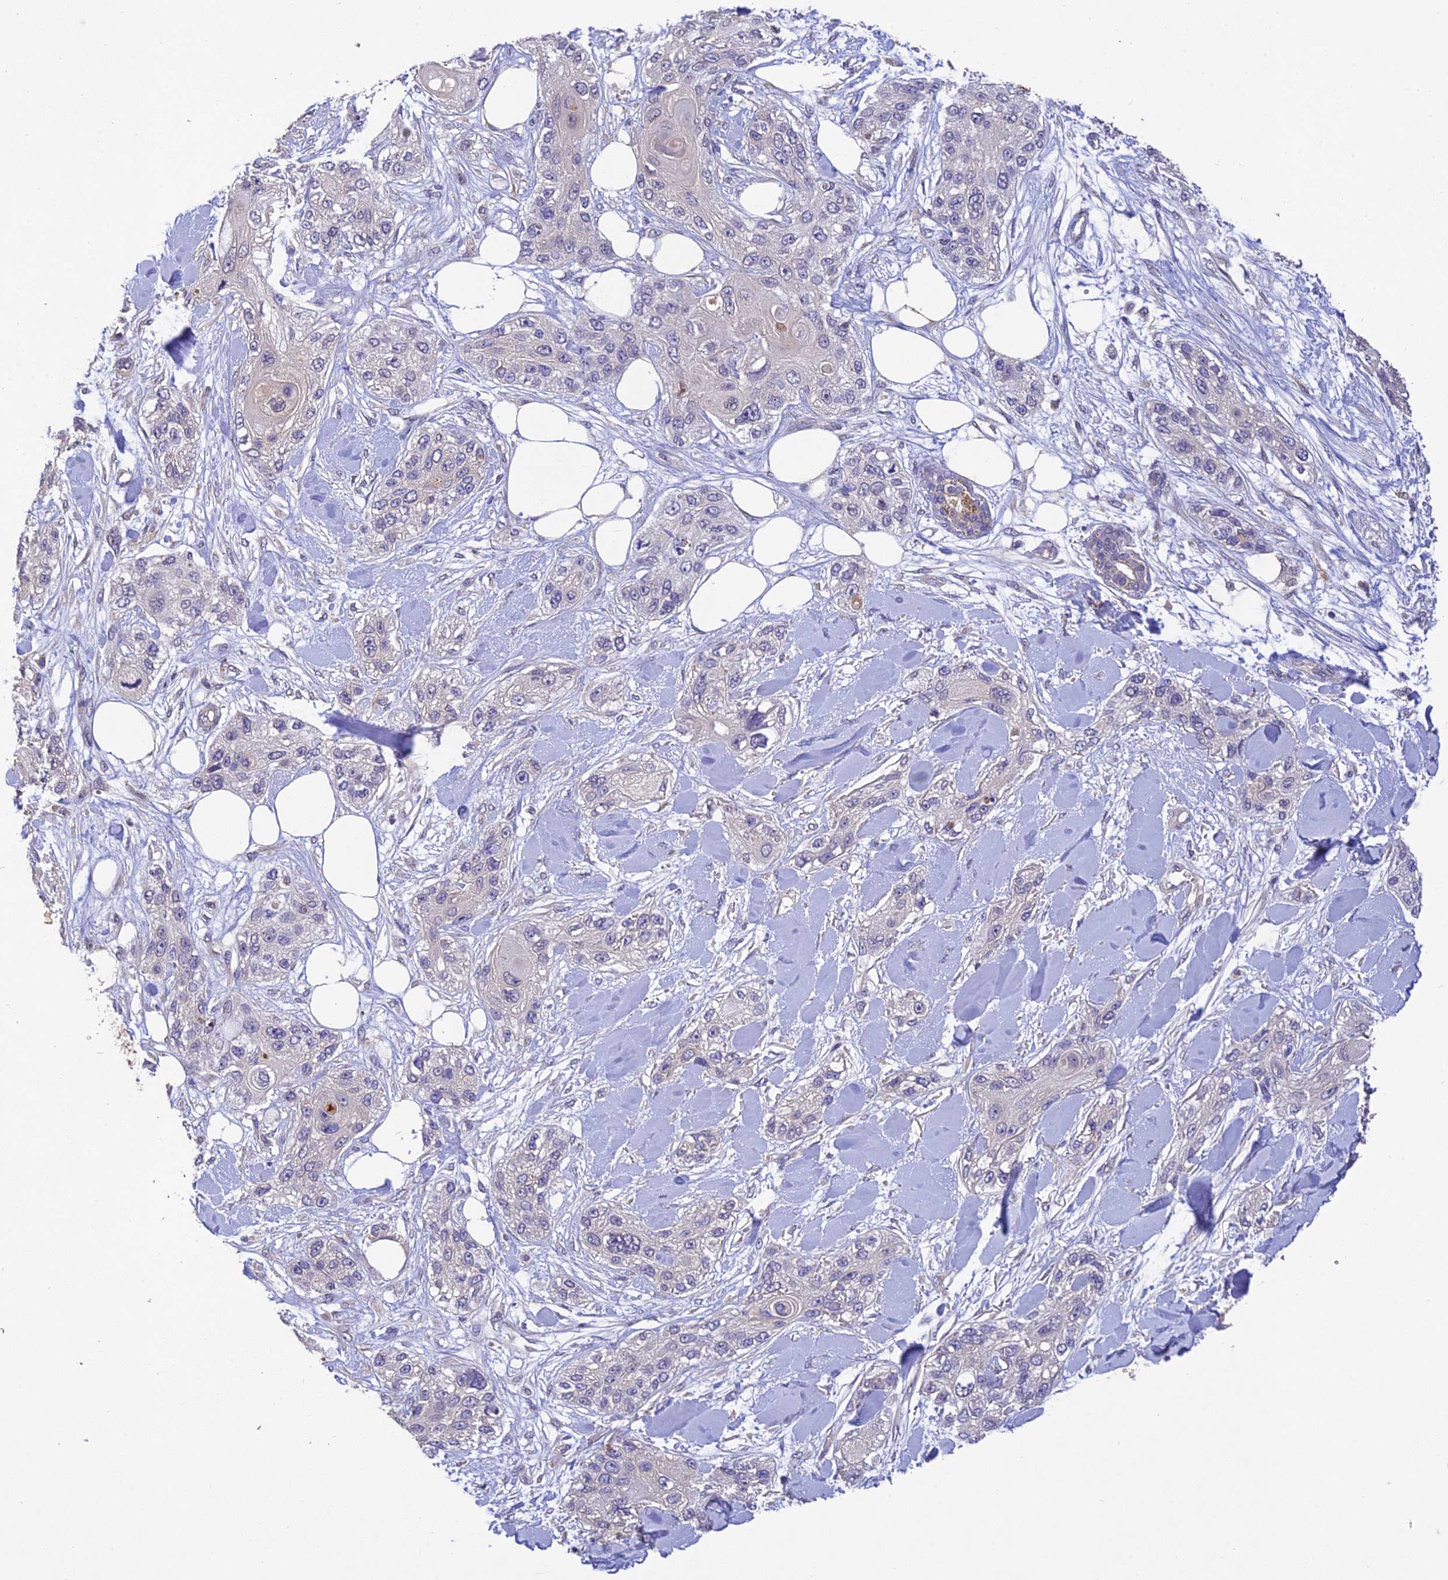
{"staining": {"intensity": "negative", "quantity": "none", "location": "none"}, "tissue": "skin cancer", "cell_type": "Tumor cells", "image_type": "cancer", "snomed": [{"axis": "morphology", "description": "Normal tissue, NOS"}, {"axis": "morphology", "description": "Squamous cell carcinoma, NOS"}, {"axis": "topography", "description": "Skin"}], "caption": "Immunohistochemistry of squamous cell carcinoma (skin) reveals no staining in tumor cells.", "gene": "DENND5B", "patient": {"sex": "male", "age": 72}}